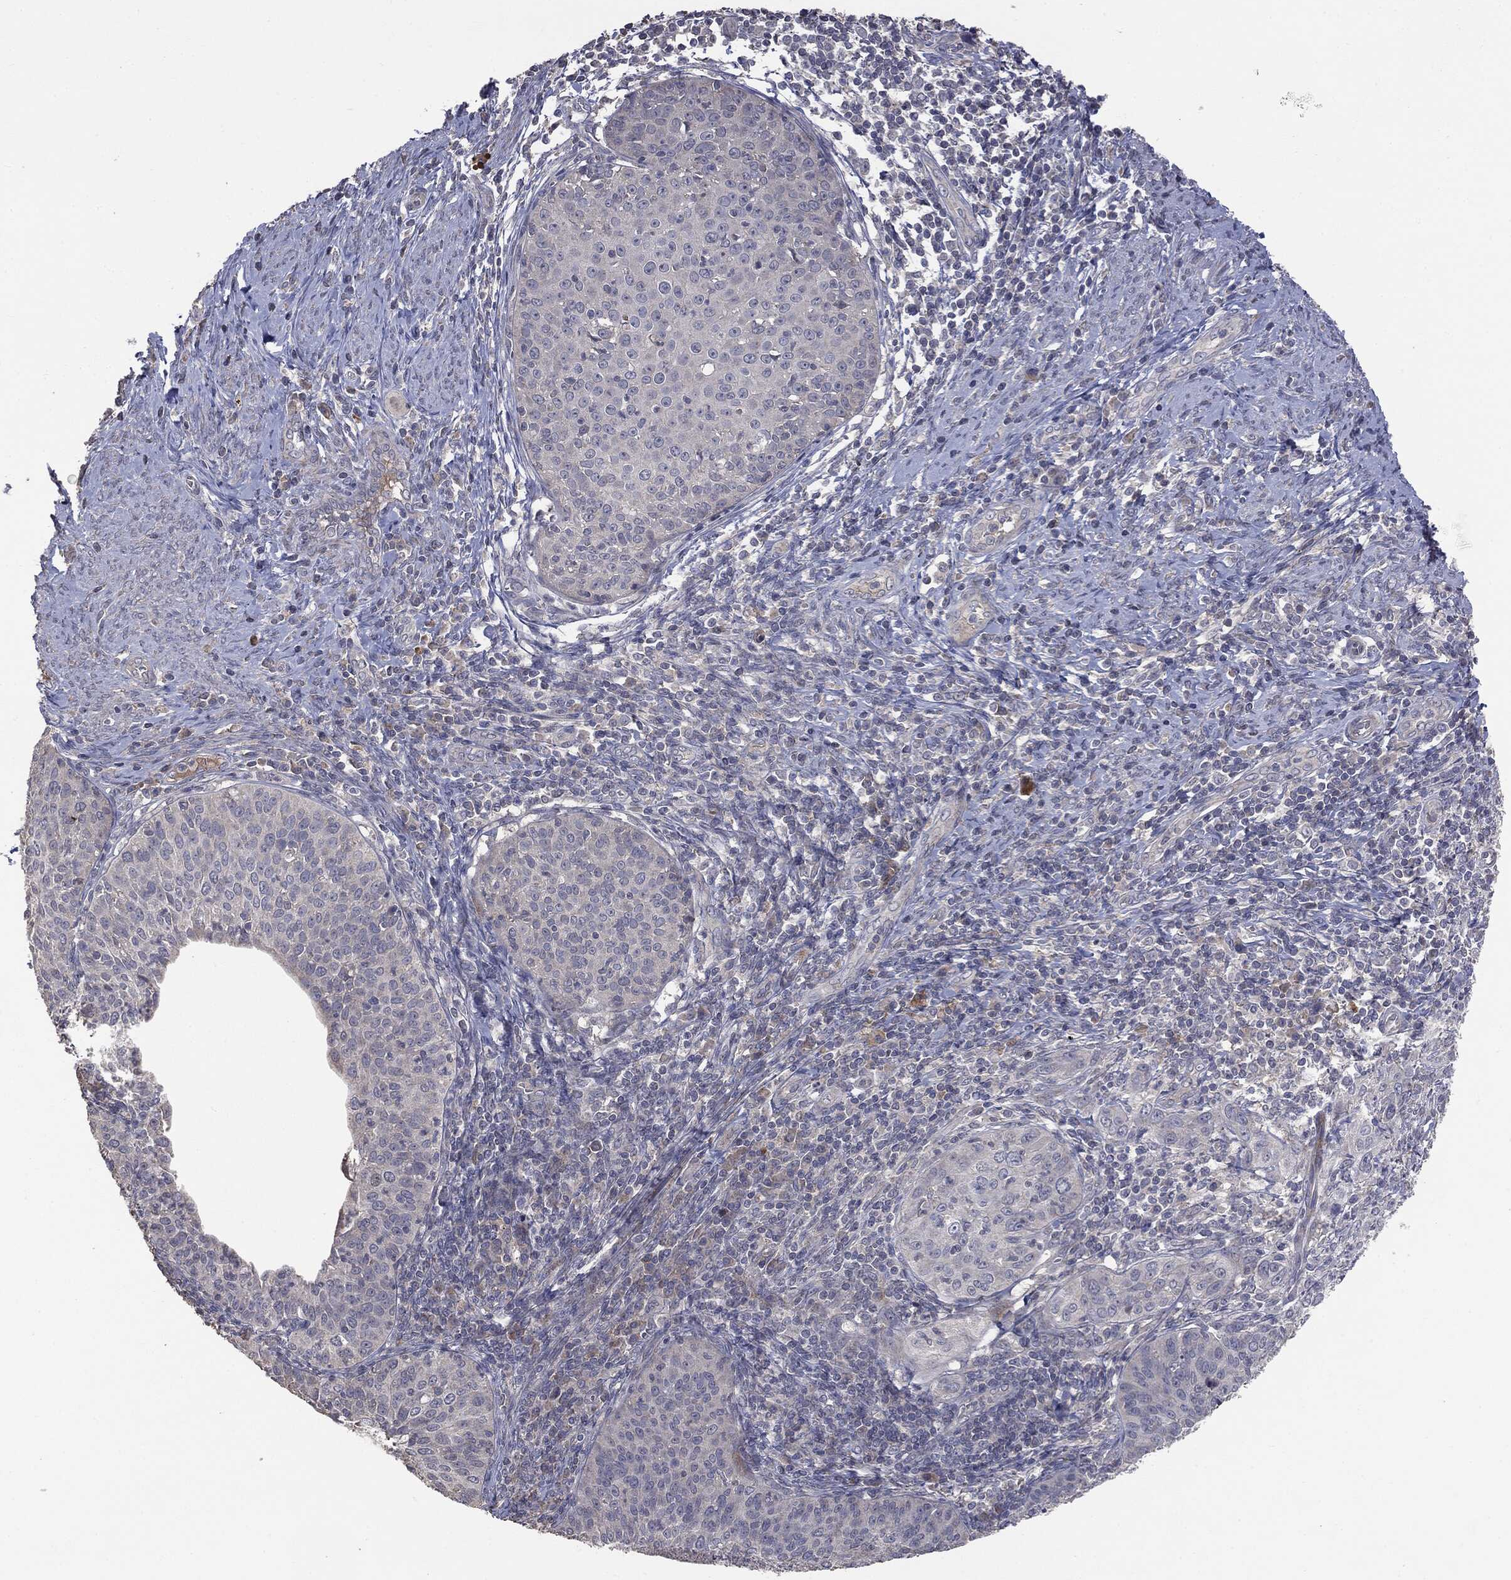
{"staining": {"intensity": "negative", "quantity": "none", "location": "none"}, "tissue": "cervical cancer", "cell_type": "Tumor cells", "image_type": "cancer", "snomed": [{"axis": "morphology", "description": "Squamous cell carcinoma, NOS"}, {"axis": "topography", "description": "Cervix"}], "caption": "High magnification brightfield microscopy of squamous cell carcinoma (cervical) stained with DAB (brown) and counterstained with hematoxylin (blue): tumor cells show no significant staining. The staining was performed using DAB to visualize the protein expression in brown, while the nuclei were stained in blue with hematoxylin (Magnification: 20x).", "gene": "MTOR", "patient": {"sex": "female", "age": 30}}